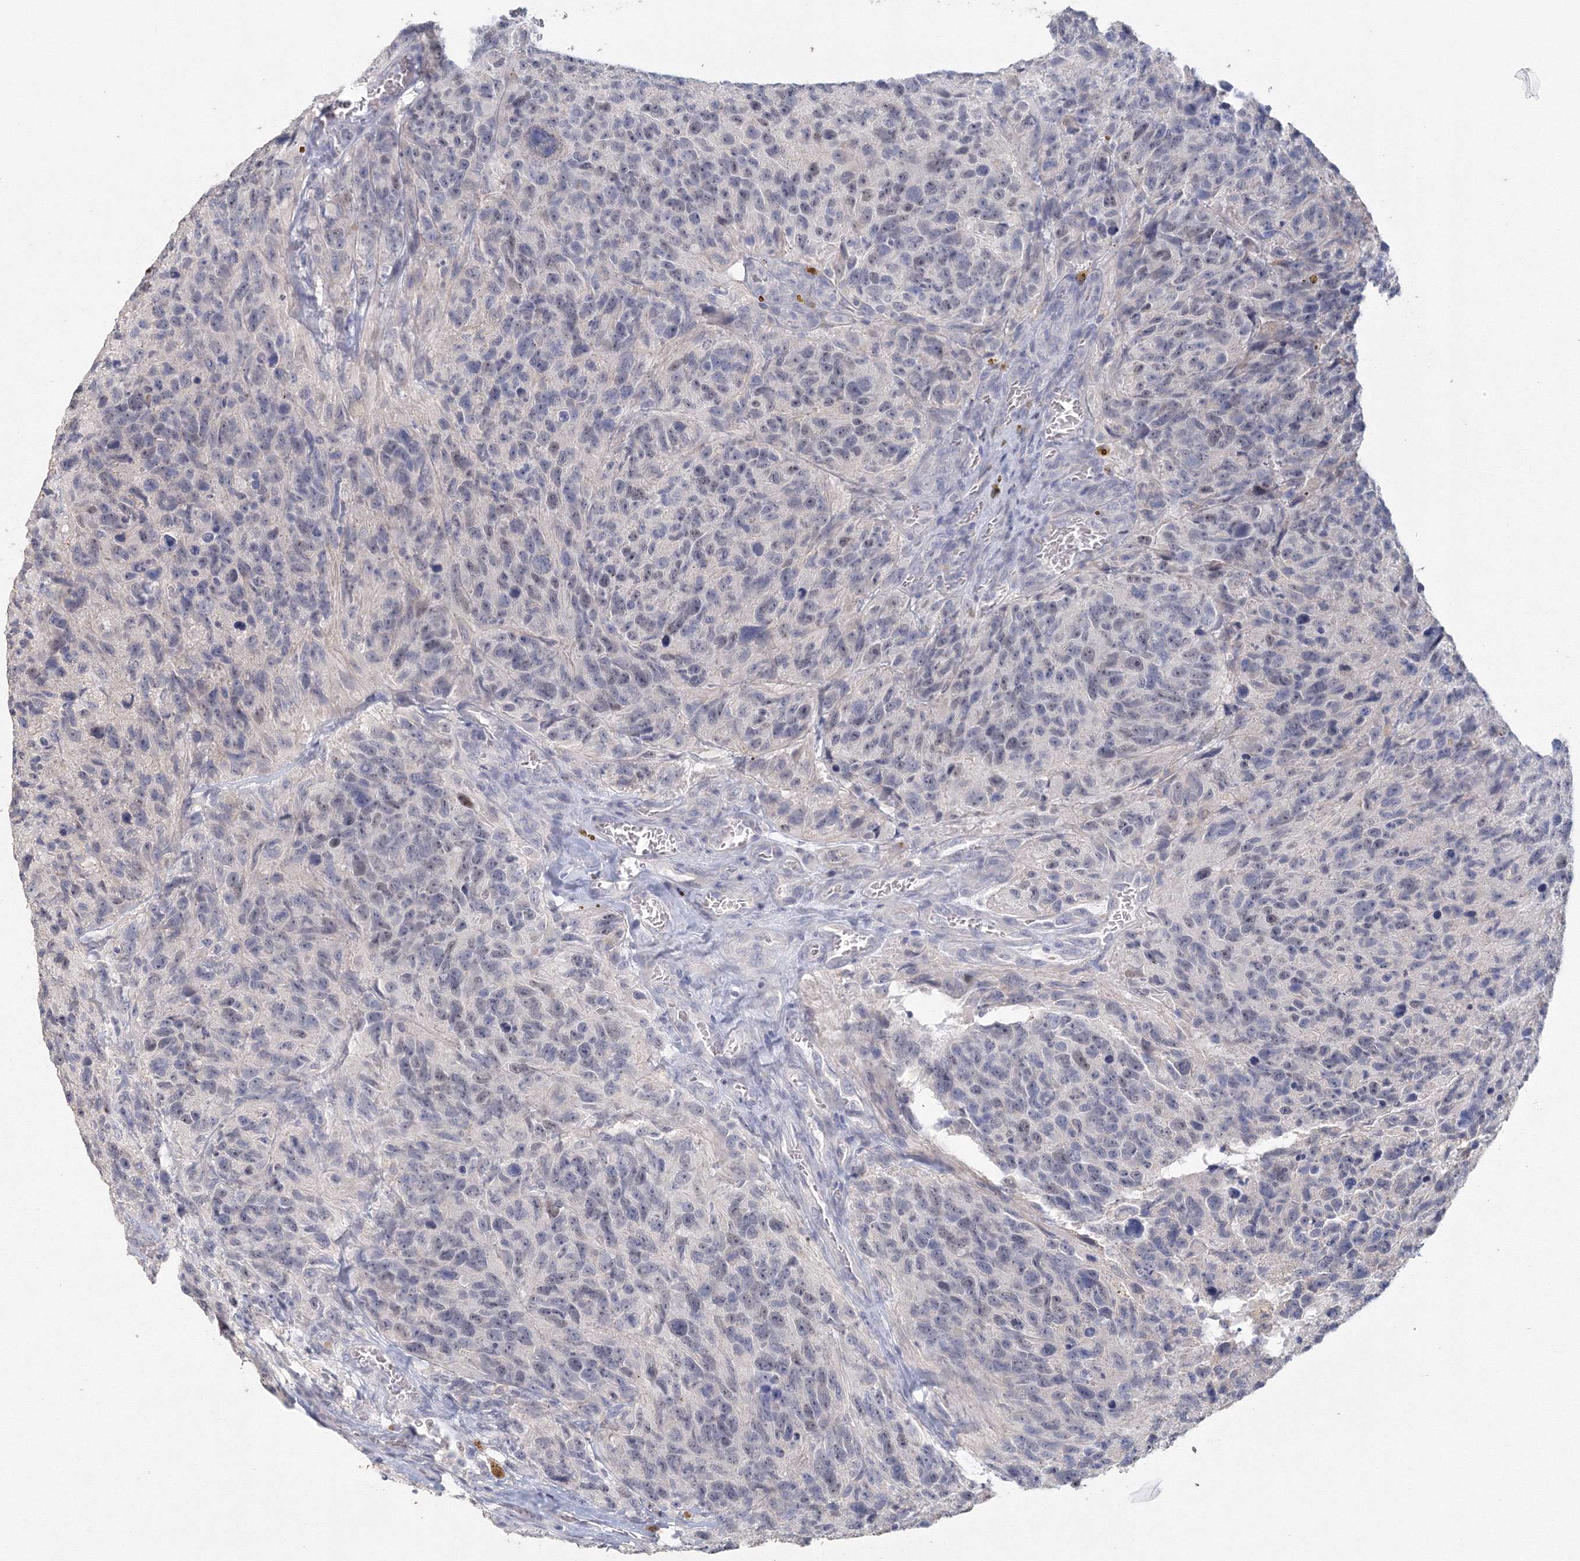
{"staining": {"intensity": "negative", "quantity": "none", "location": "none"}, "tissue": "glioma", "cell_type": "Tumor cells", "image_type": "cancer", "snomed": [{"axis": "morphology", "description": "Glioma, malignant, High grade"}, {"axis": "topography", "description": "Brain"}], "caption": "High magnification brightfield microscopy of malignant high-grade glioma stained with DAB (3,3'-diaminobenzidine) (brown) and counterstained with hematoxylin (blue): tumor cells show no significant expression. Brightfield microscopy of immunohistochemistry (IHC) stained with DAB (brown) and hematoxylin (blue), captured at high magnification.", "gene": "TACC2", "patient": {"sex": "male", "age": 69}}